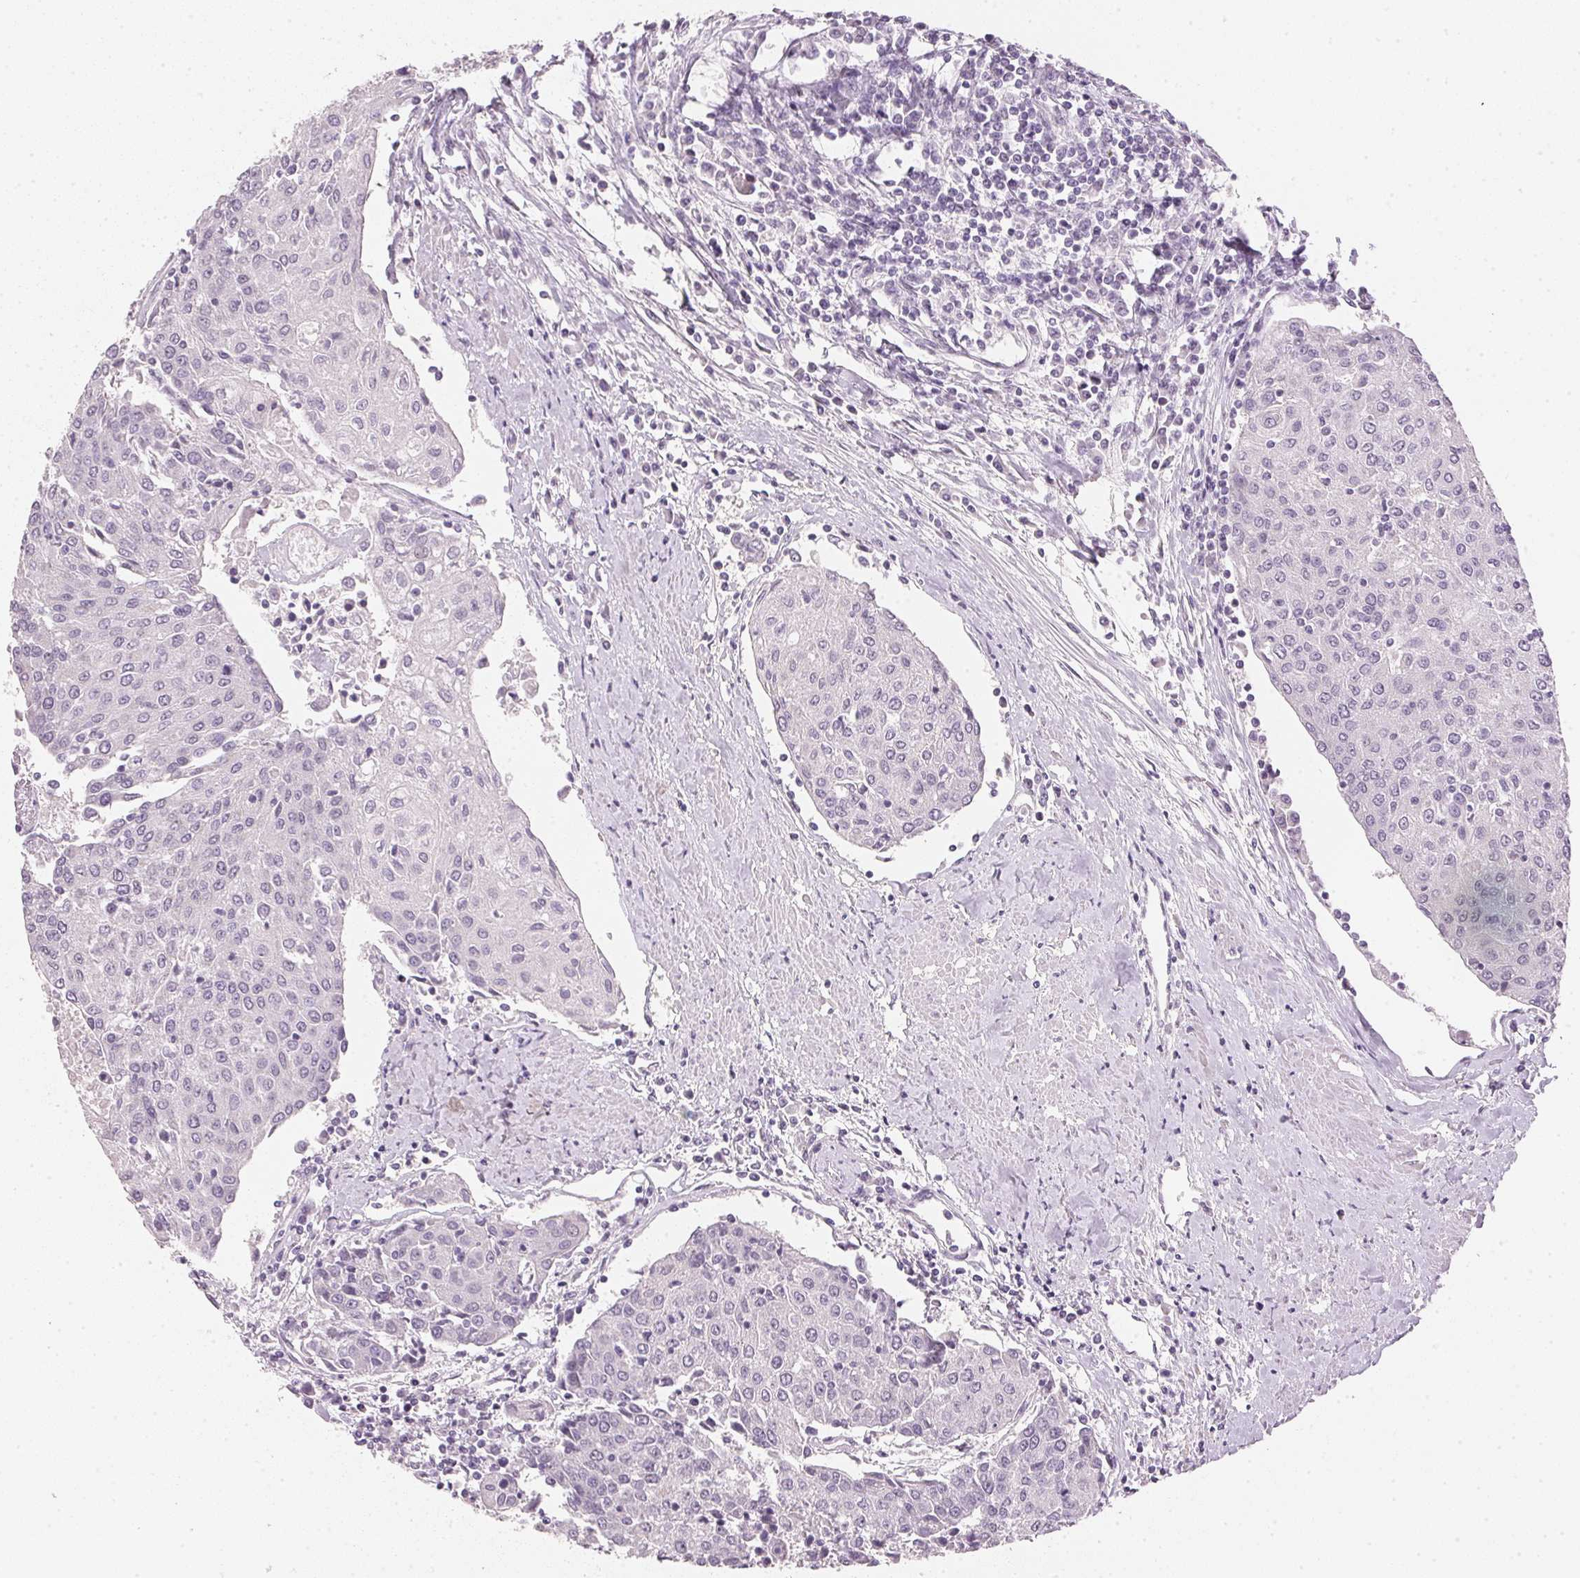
{"staining": {"intensity": "negative", "quantity": "none", "location": "none"}, "tissue": "urothelial cancer", "cell_type": "Tumor cells", "image_type": "cancer", "snomed": [{"axis": "morphology", "description": "Urothelial carcinoma, High grade"}, {"axis": "topography", "description": "Urinary bladder"}], "caption": "Immunohistochemistry (IHC) histopathology image of neoplastic tissue: human urothelial cancer stained with DAB demonstrates no significant protein staining in tumor cells.", "gene": "IGFBP1", "patient": {"sex": "female", "age": 85}}